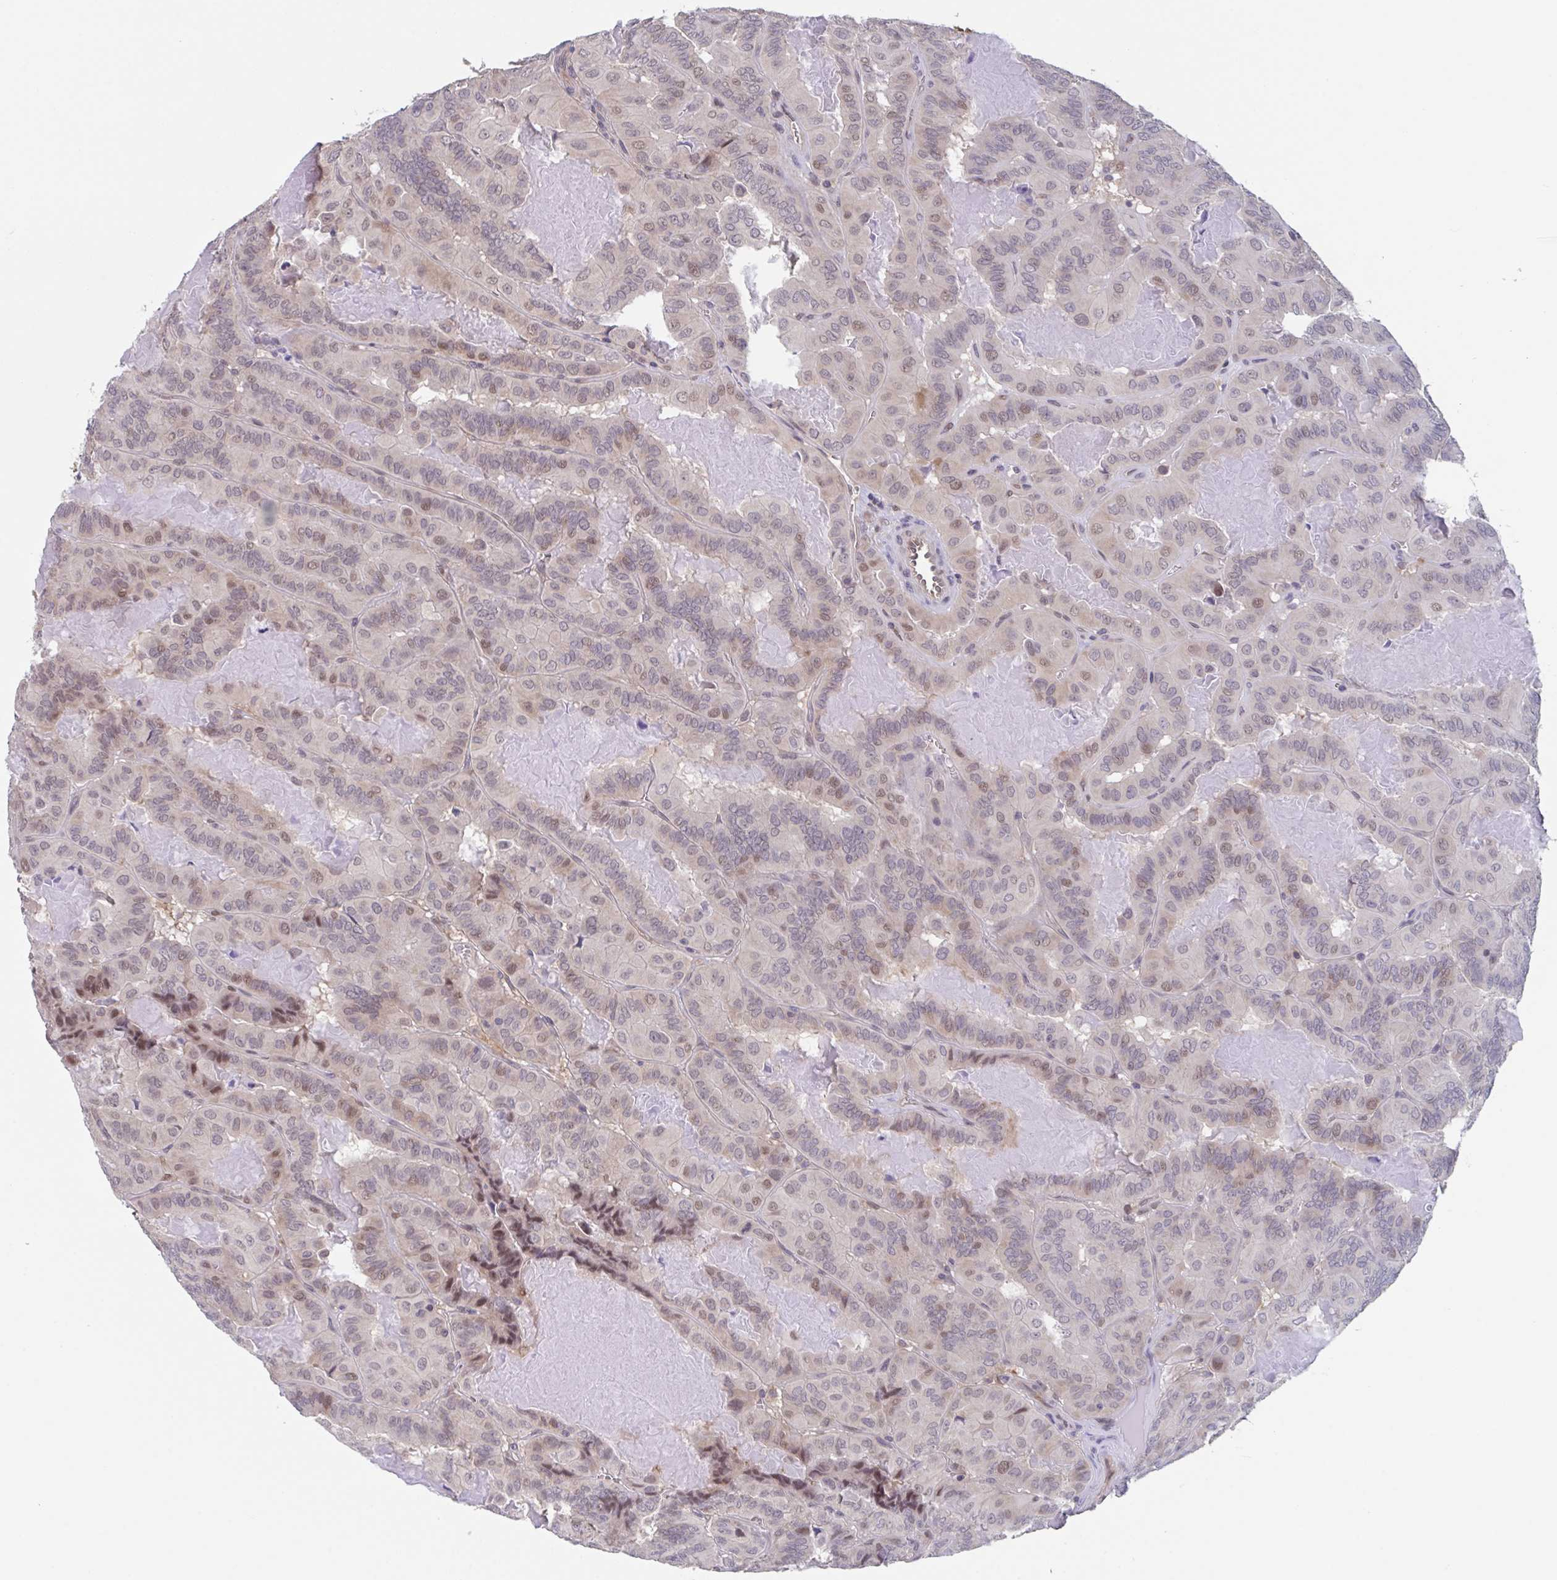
{"staining": {"intensity": "moderate", "quantity": "<25%", "location": "nuclear"}, "tissue": "thyroid cancer", "cell_type": "Tumor cells", "image_type": "cancer", "snomed": [{"axis": "morphology", "description": "Papillary adenocarcinoma, NOS"}, {"axis": "topography", "description": "Thyroid gland"}], "caption": "A brown stain labels moderate nuclear positivity of a protein in thyroid cancer (papillary adenocarcinoma) tumor cells.", "gene": "RIOK1", "patient": {"sex": "female", "age": 46}}